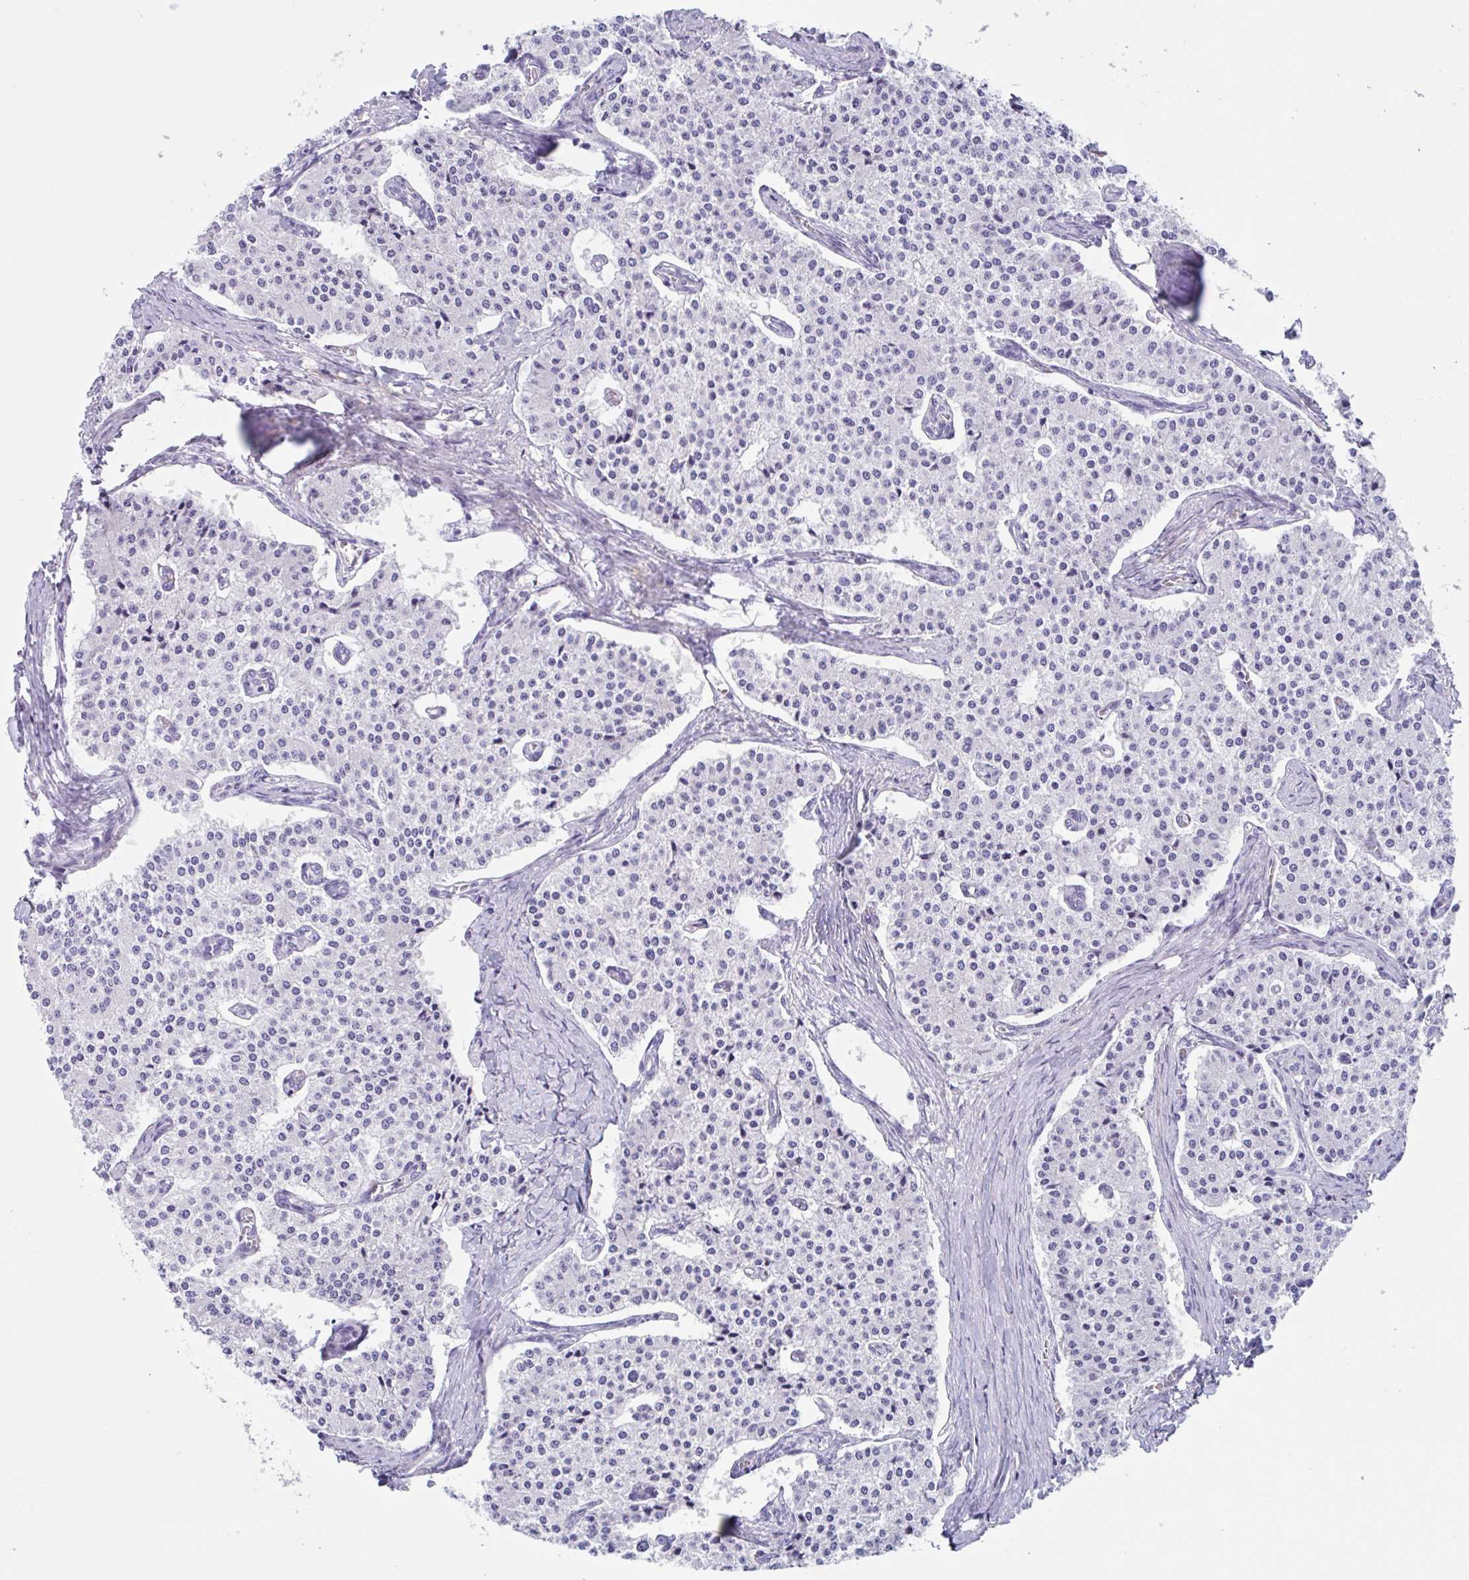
{"staining": {"intensity": "negative", "quantity": "none", "location": "none"}, "tissue": "carcinoid", "cell_type": "Tumor cells", "image_type": "cancer", "snomed": [{"axis": "morphology", "description": "Carcinoid, malignant, NOS"}, {"axis": "topography", "description": "Colon"}], "caption": "This is an immunohistochemistry photomicrograph of human carcinoid (malignant). There is no expression in tumor cells.", "gene": "TAS2R41", "patient": {"sex": "female", "age": 52}}